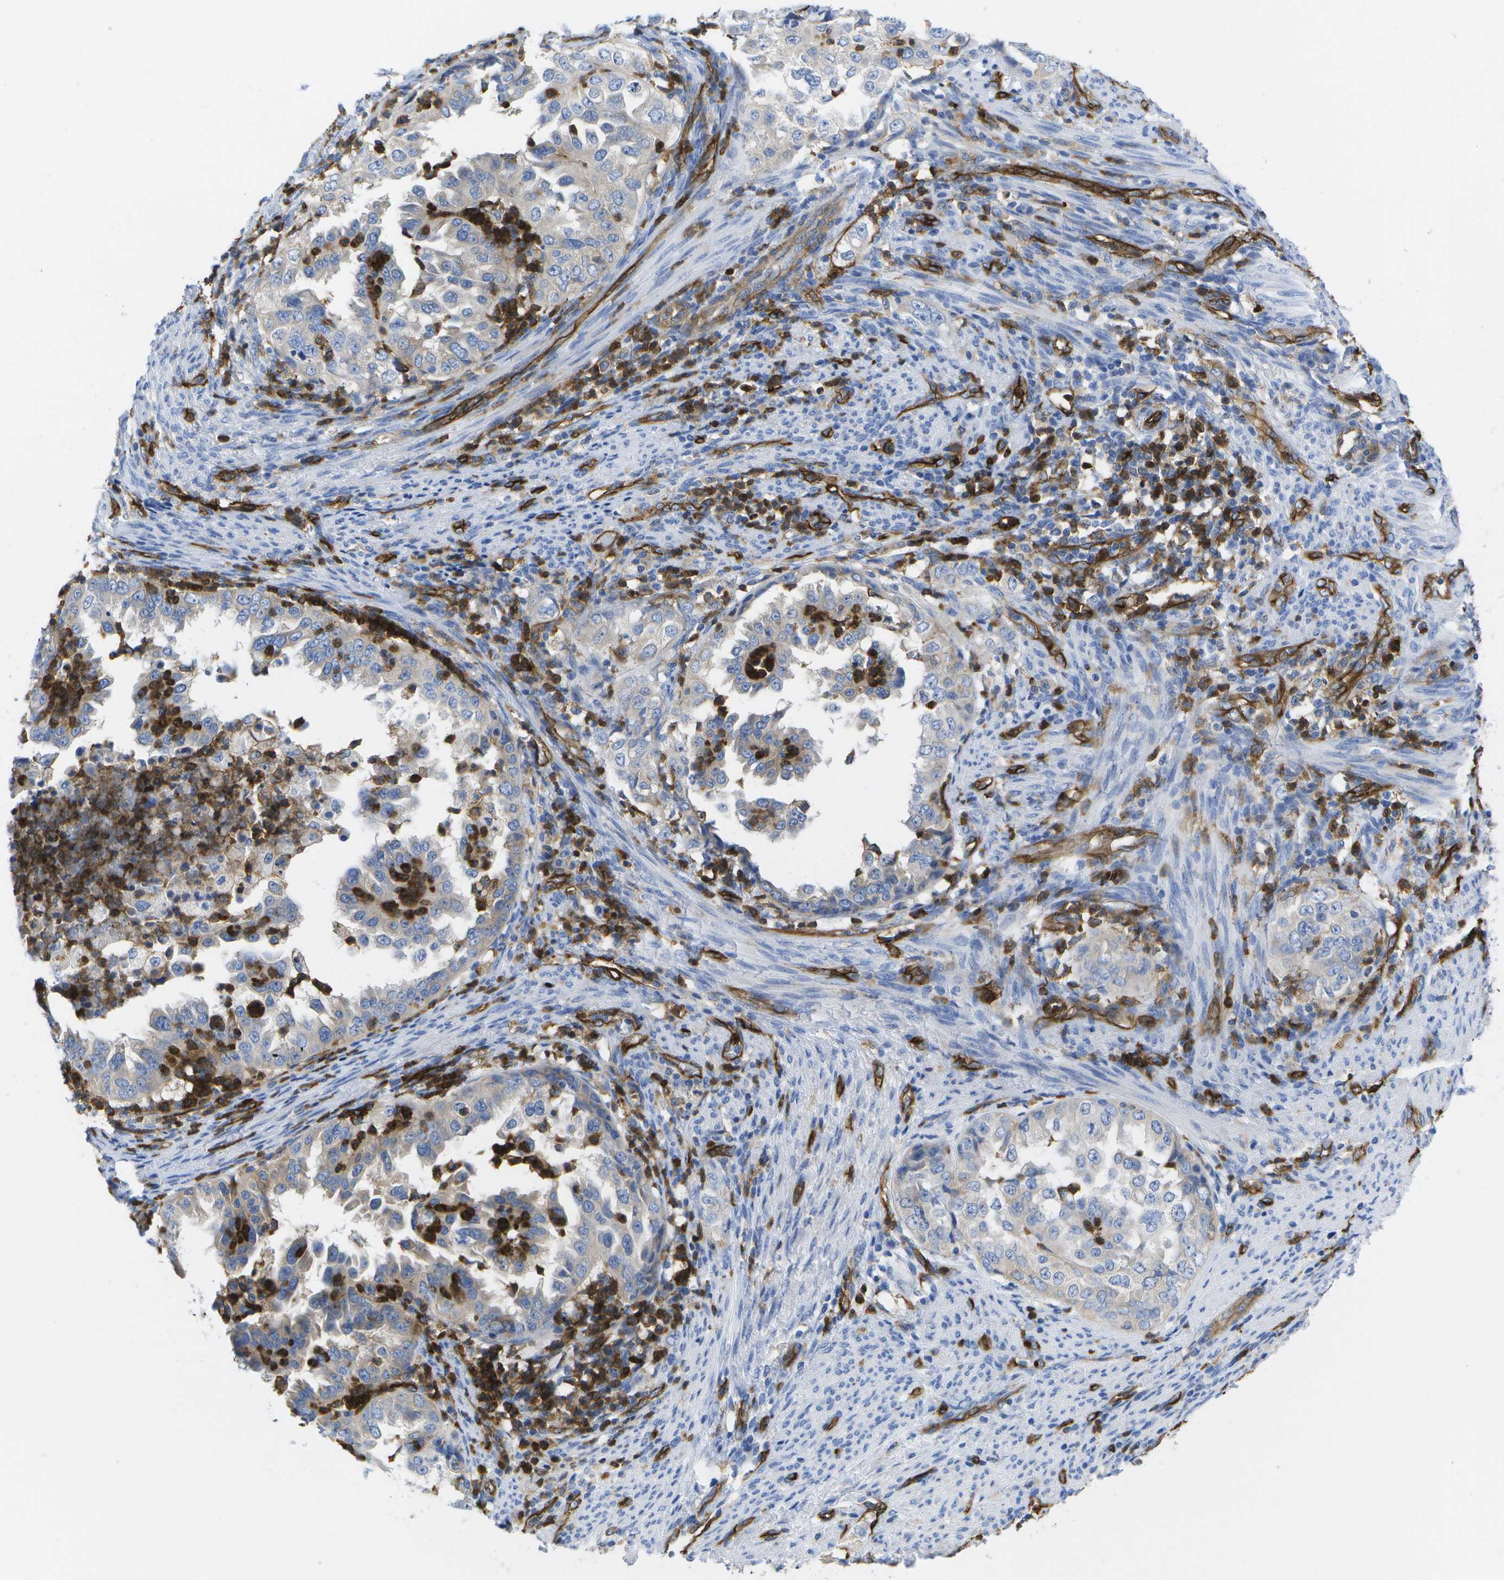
{"staining": {"intensity": "moderate", "quantity": "<25%", "location": "cytoplasmic/membranous"}, "tissue": "endometrial cancer", "cell_type": "Tumor cells", "image_type": "cancer", "snomed": [{"axis": "morphology", "description": "Adenocarcinoma, NOS"}, {"axis": "topography", "description": "Endometrium"}], "caption": "Immunohistochemical staining of human endometrial cancer exhibits low levels of moderate cytoplasmic/membranous protein positivity in about <25% of tumor cells.", "gene": "DYSF", "patient": {"sex": "female", "age": 85}}